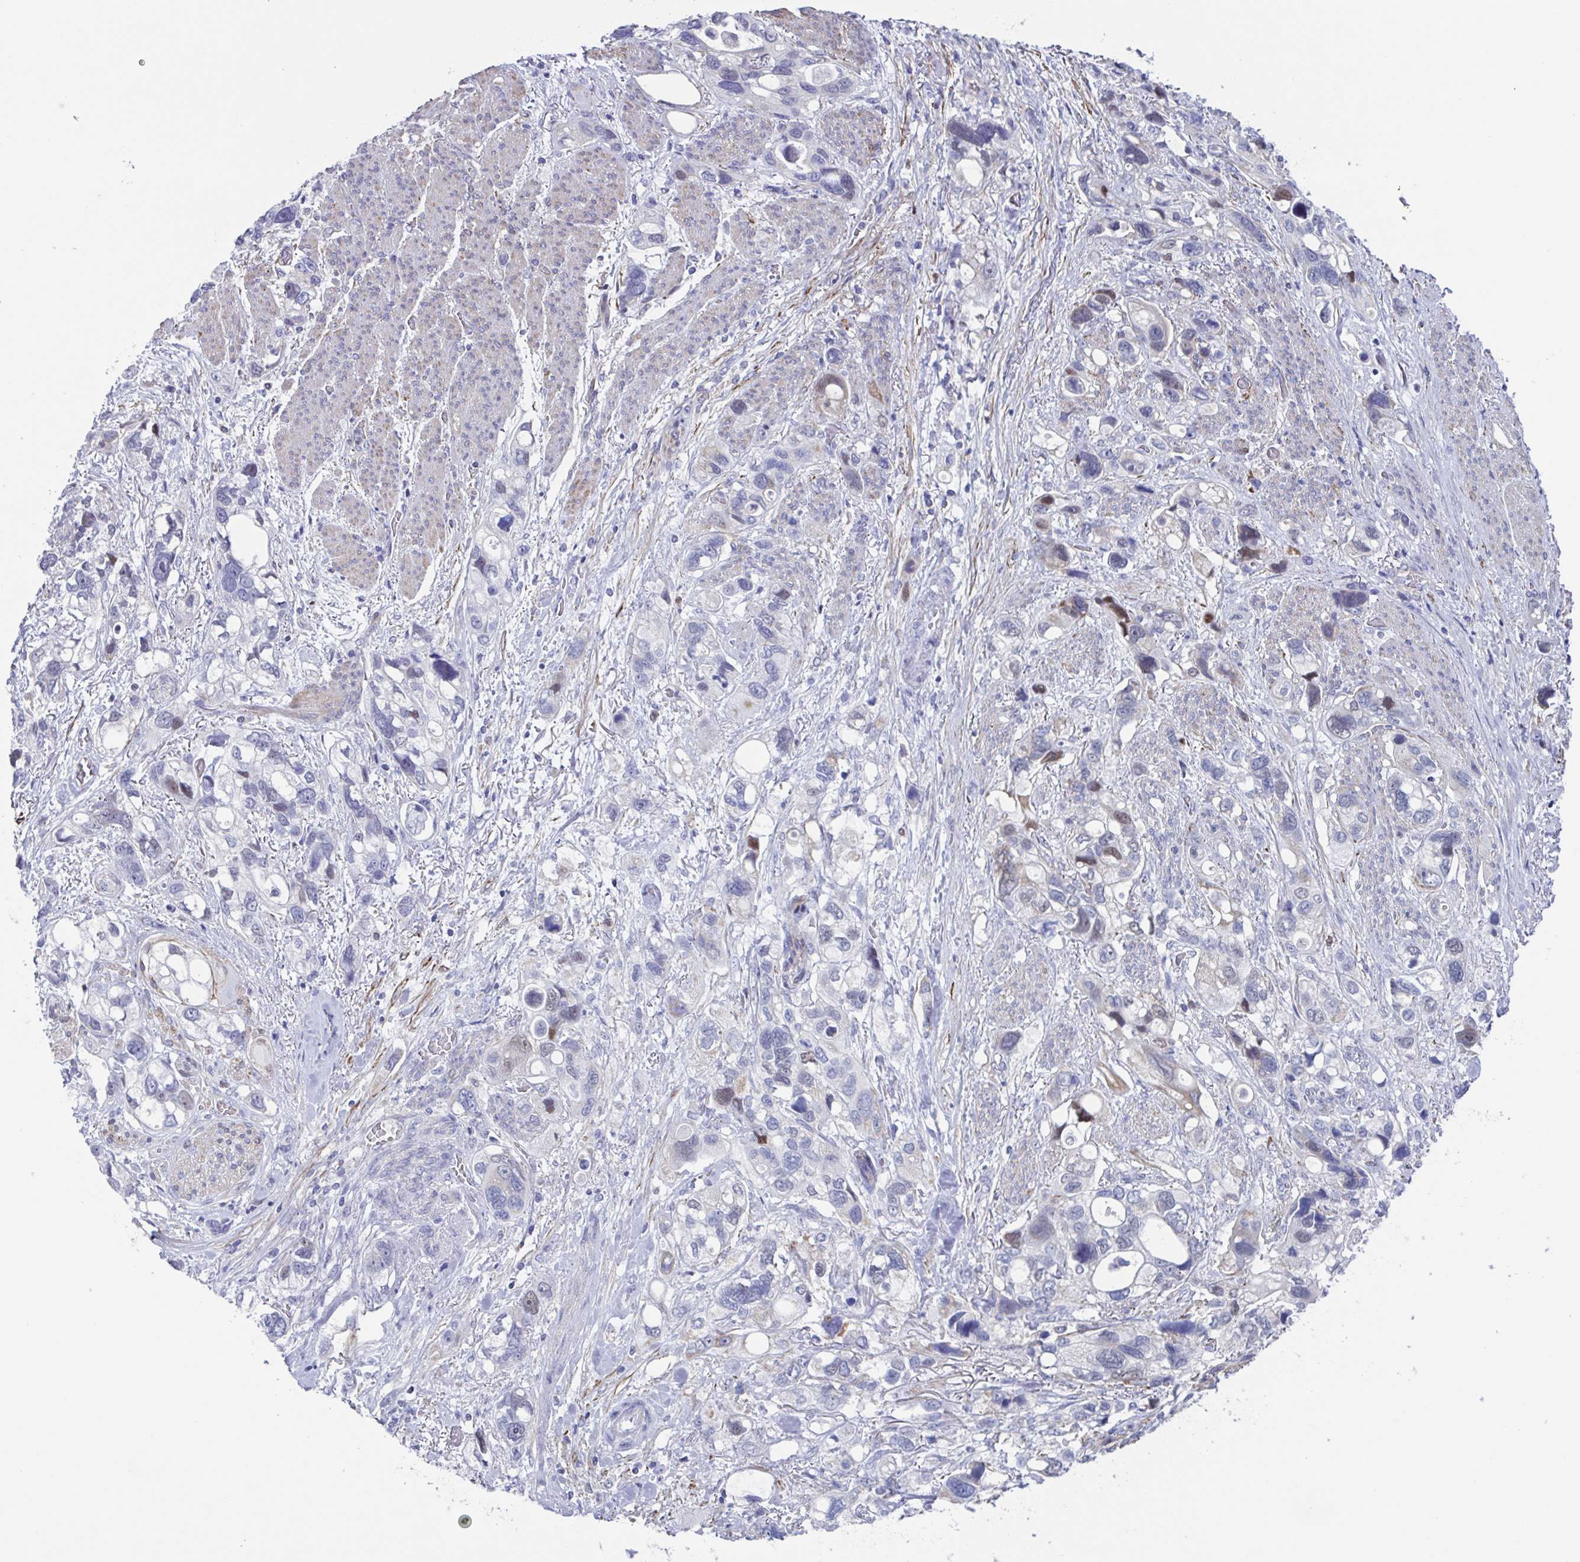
{"staining": {"intensity": "negative", "quantity": "none", "location": "none"}, "tissue": "stomach cancer", "cell_type": "Tumor cells", "image_type": "cancer", "snomed": [{"axis": "morphology", "description": "Adenocarcinoma, NOS"}, {"axis": "topography", "description": "Stomach, upper"}], "caption": "Tumor cells show no significant protein expression in stomach cancer.", "gene": "PBOV1", "patient": {"sex": "female", "age": 81}}